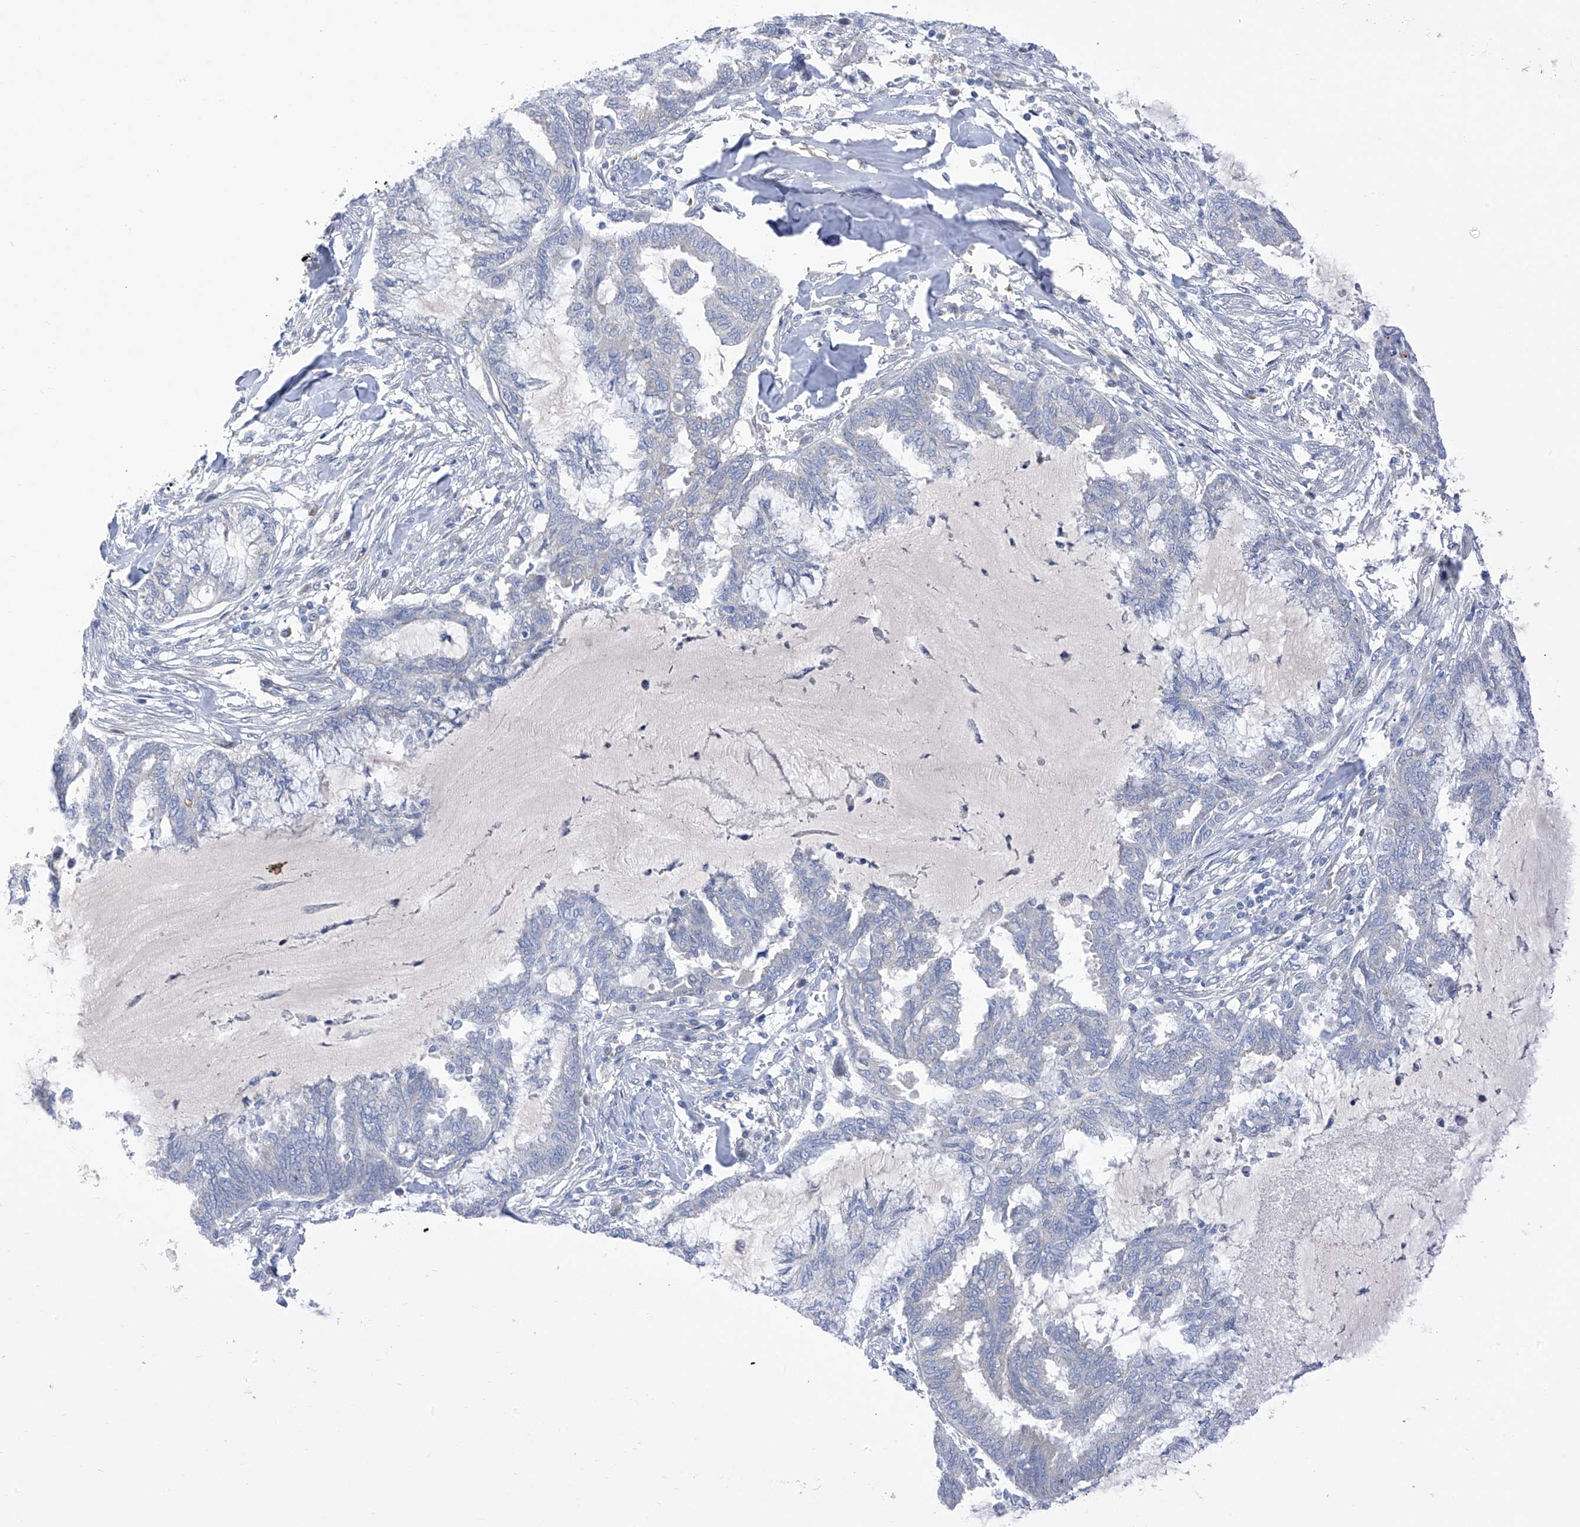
{"staining": {"intensity": "negative", "quantity": "none", "location": "none"}, "tissue": "endometrial cancer", "cell_type": "Tumor cells", "image_type": "cancer", "snomed": [{"axis": "morphology", "description": "Adenocarcinoma, NOS"}, {"axis": "topography", "description": "Endometrium"}], "caption": "DAB (3,3'-diaminobenzidine) immunohistochemical staining of endometrial cancer (adenocarcinoma) displays no significant positivity in tumor cells.", "gene": "SLCO4A1", "patient": {"sex": "female", "age": 86}}